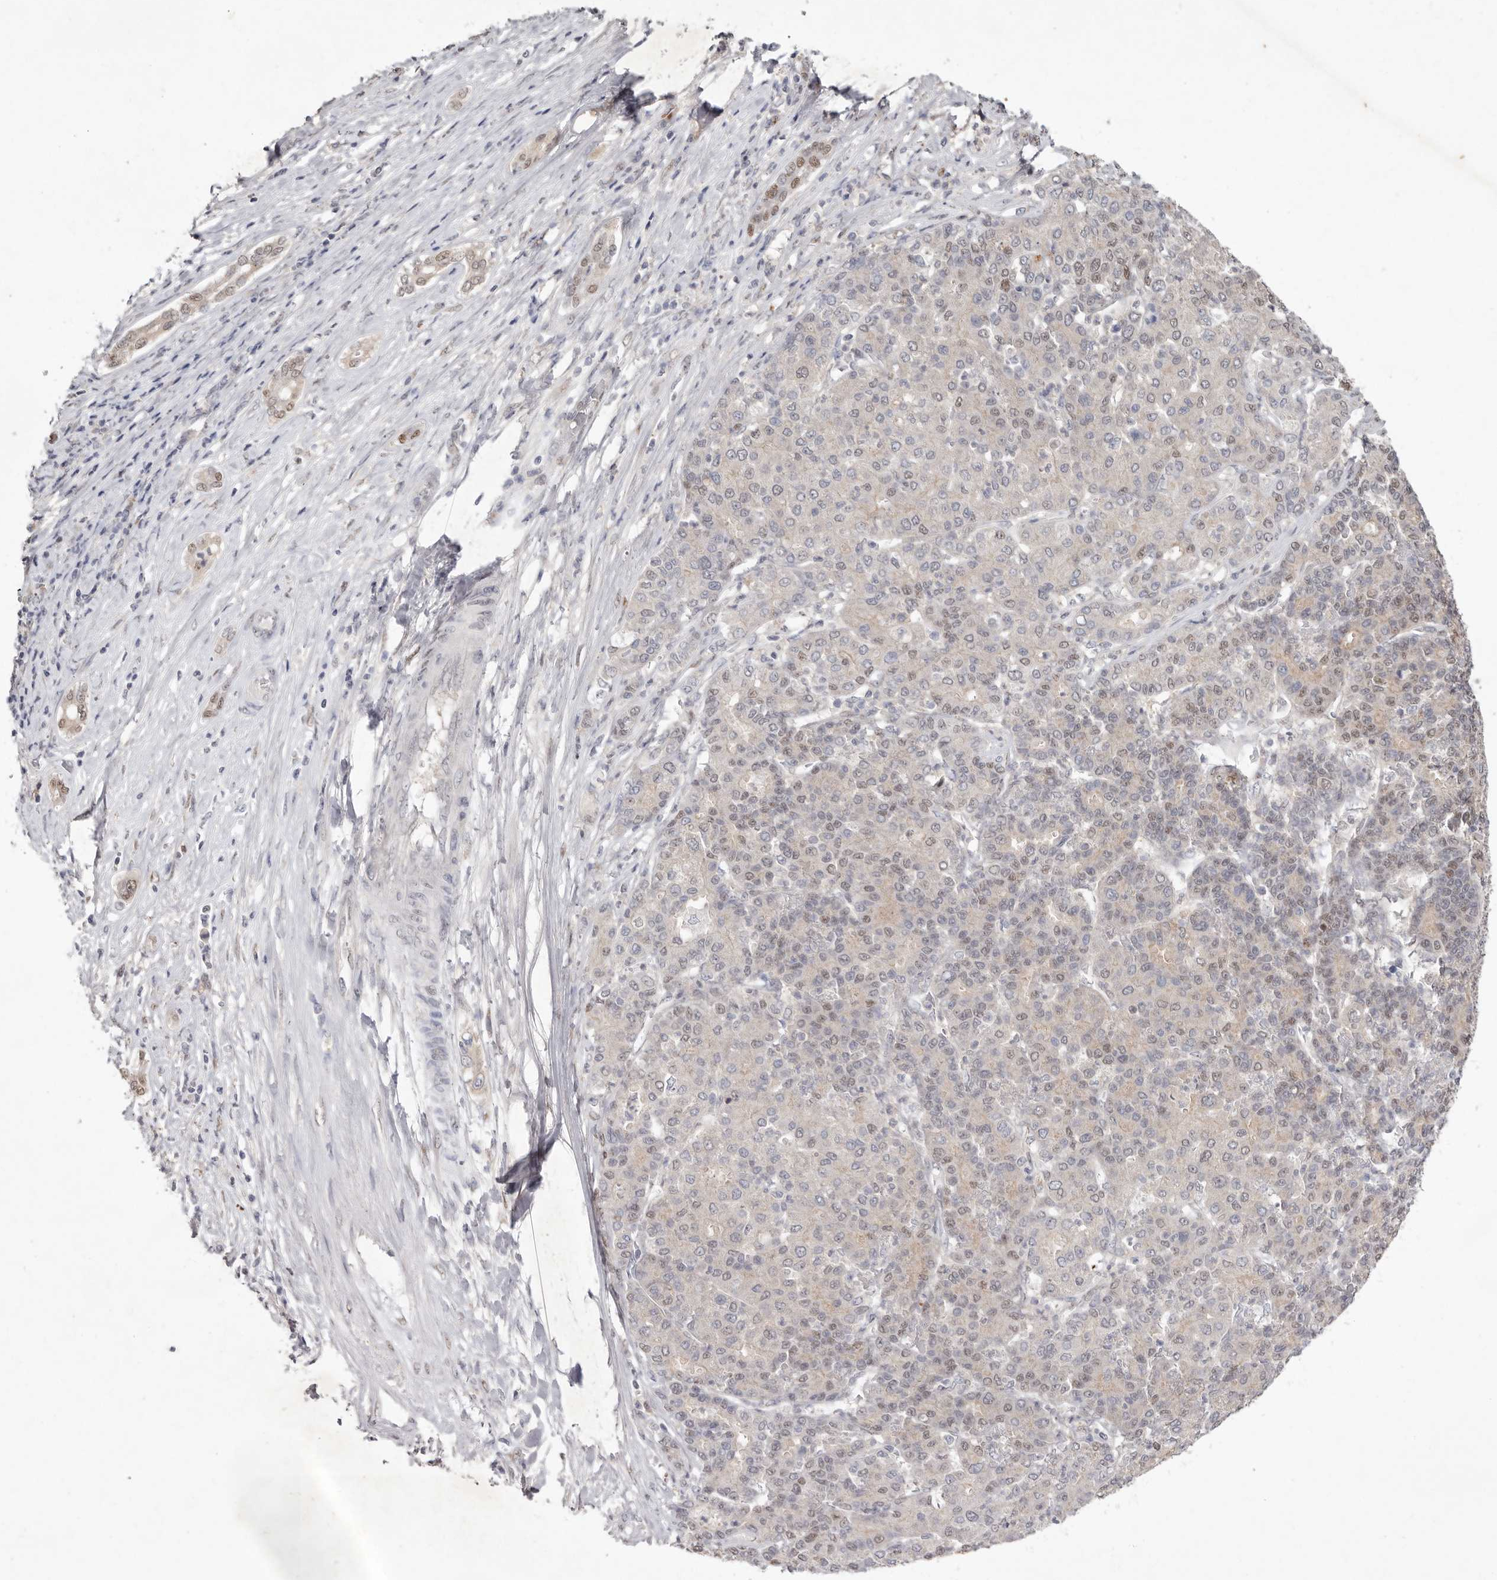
{"staining": {"intensity": "moderate", "quantity": "<25%", "location": "nuclear"}, "tissue": "liver cancer", "cell_type": "Tumor cells", "image_type": "cancer", "snomed": [{"axis": "morphology", "description": "Carcinoma, Hepatocellular, NOS"}, {"axis": "topography", "description": "Liver"}], "caption": "Liver cancer stained for a protein shows moderate nuclear positivity in tumor cells. Ihc stains the protein in brown and the nuclei are stained blue.", "gene": "TADA1", "patient": {"sex": "male", "age": 65}}